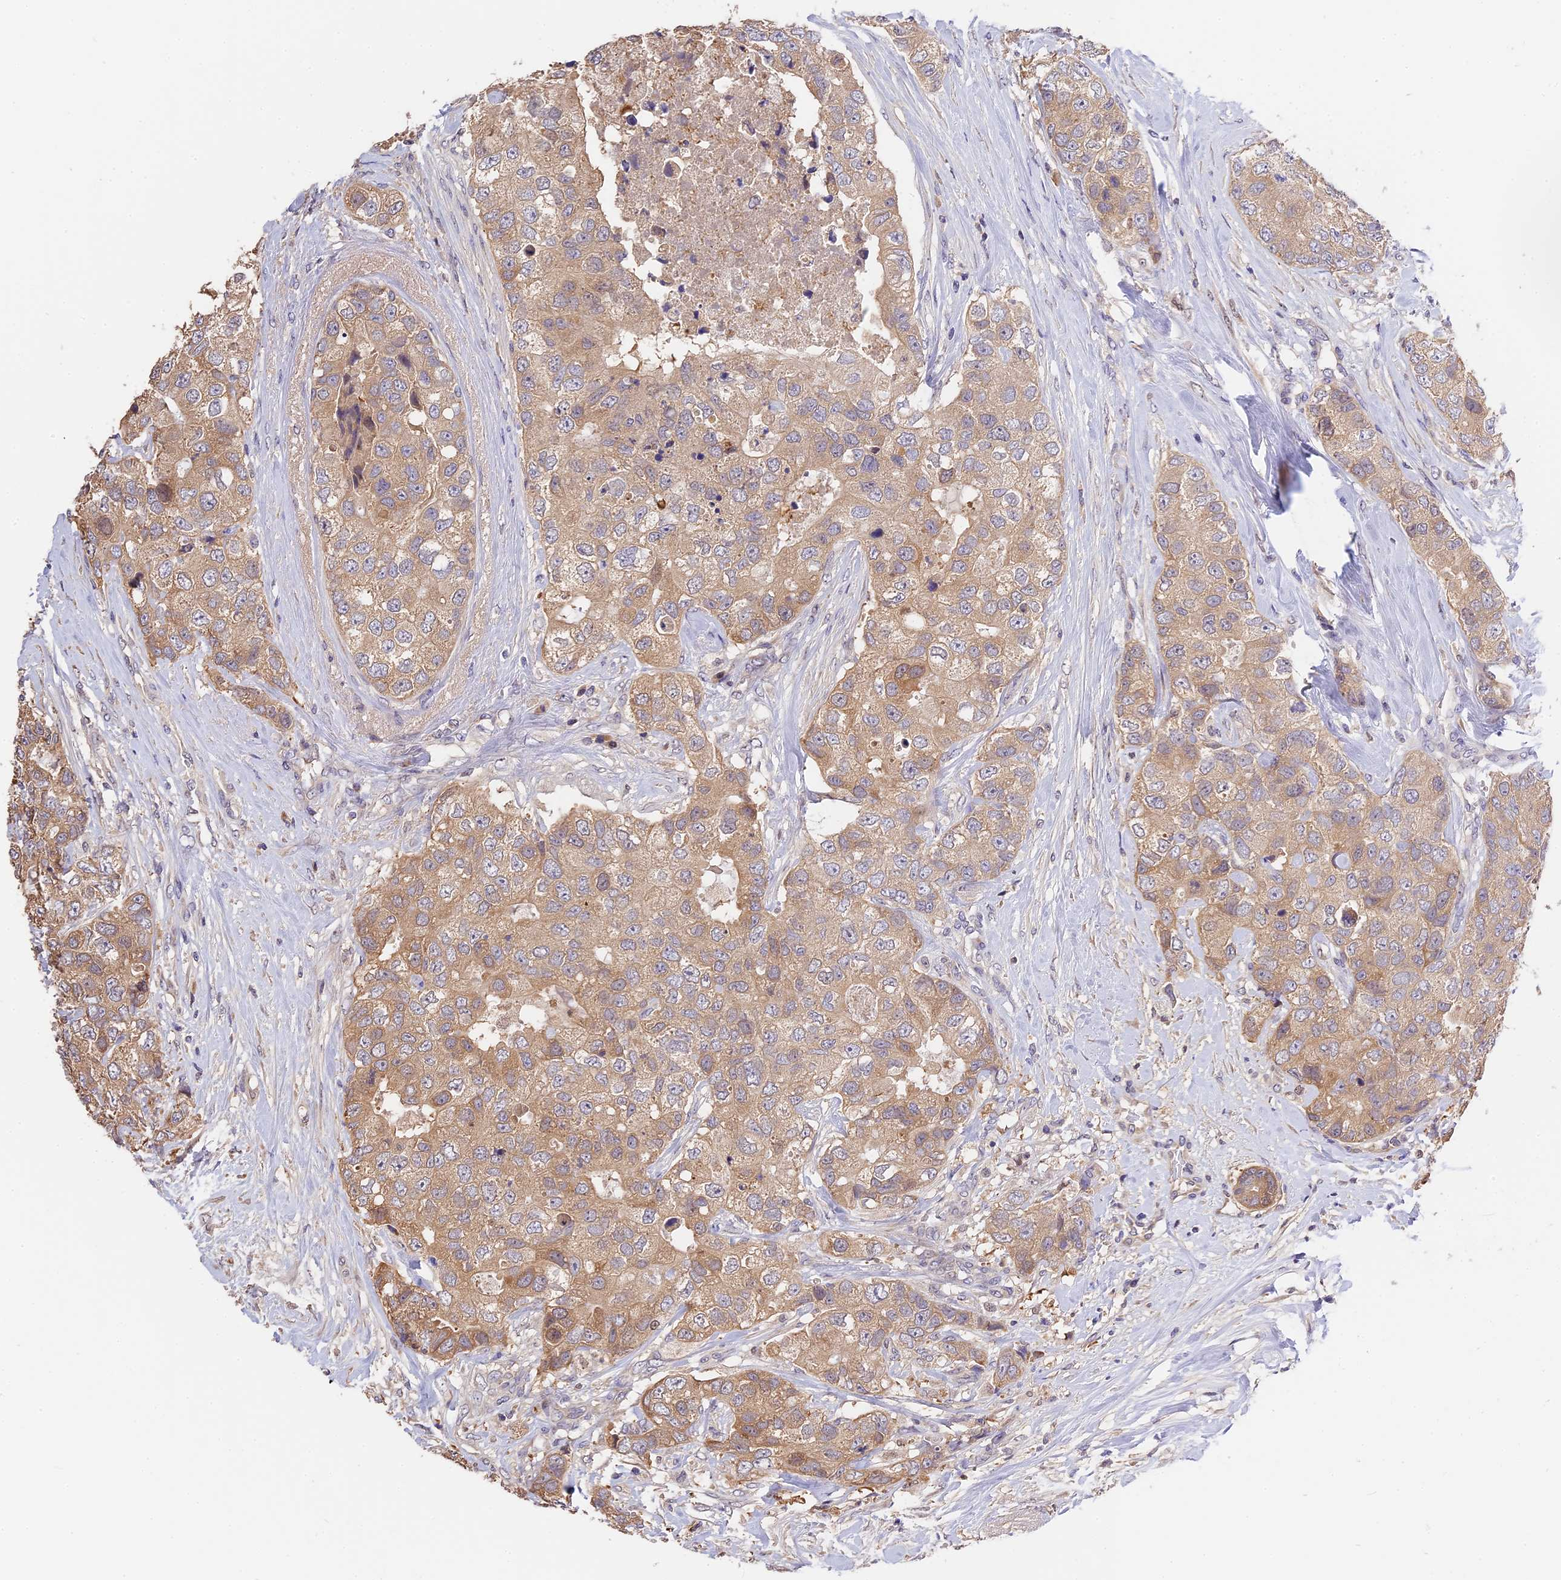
{"staining": {"intensity": "moderate", "quantity": ">75%", "location": "cytoplasmic/membranous"}, "tissue": "breast cancer", "cell_type": "Tumor cells", "image_type": "cancer", "snomed": [{"axis": "morphology", "description": "Duct carcinoma"}, {"axis": "topography", "description": "Breast"}], "caption": "Immunohistochemical staining of intraductal carcinoma (breast) exhibits moderate cytoplasmic/membranous protein positivity in about >75% of tumor cells.", "gene": "BSCL2", "patient": {"sex": "female", "age": 62}}